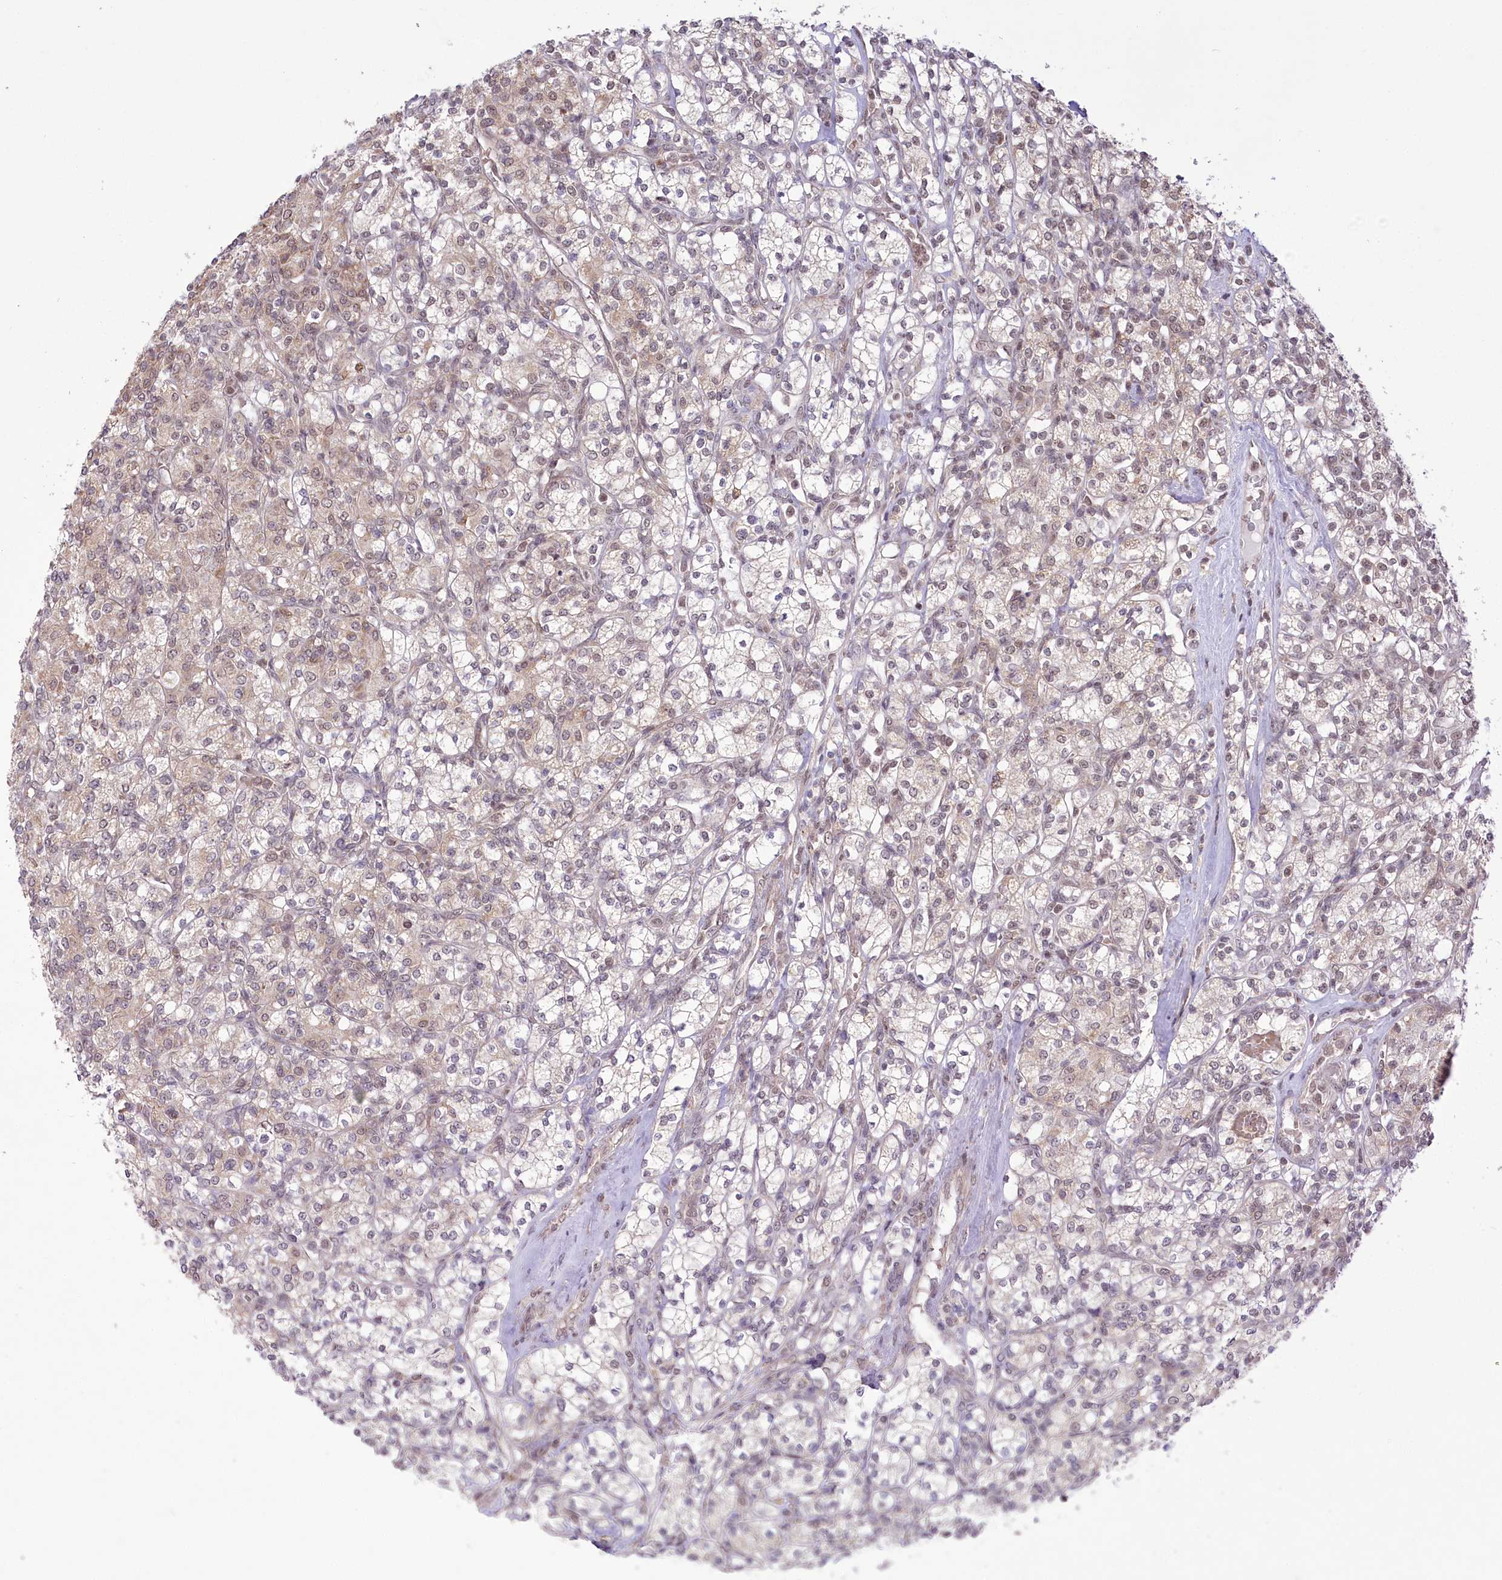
{"staining": {"intensity": "weak", "quantity": "<25%", "location": "cytoplasmic/membranous,nuclear"}, "tissue": "renal cancer", "cell_type": "Tumor cells", "image_type": "cancer", "snomed": [{"axis": "morphology", "description": "Adenocarcinoma, NOS"}, {"axis": "topography", "description": "Kidney"}], "caption": "Immunohistochemistry histopathology image of neoplastic tissue: human adenocarcinoma (renal) stained with DAB (3,3'-diaminobenzidine) shows no significant protein expression in tumor cells.", "gene": "ZMAT2", "patient": {"sex": "male", "age": 77}}